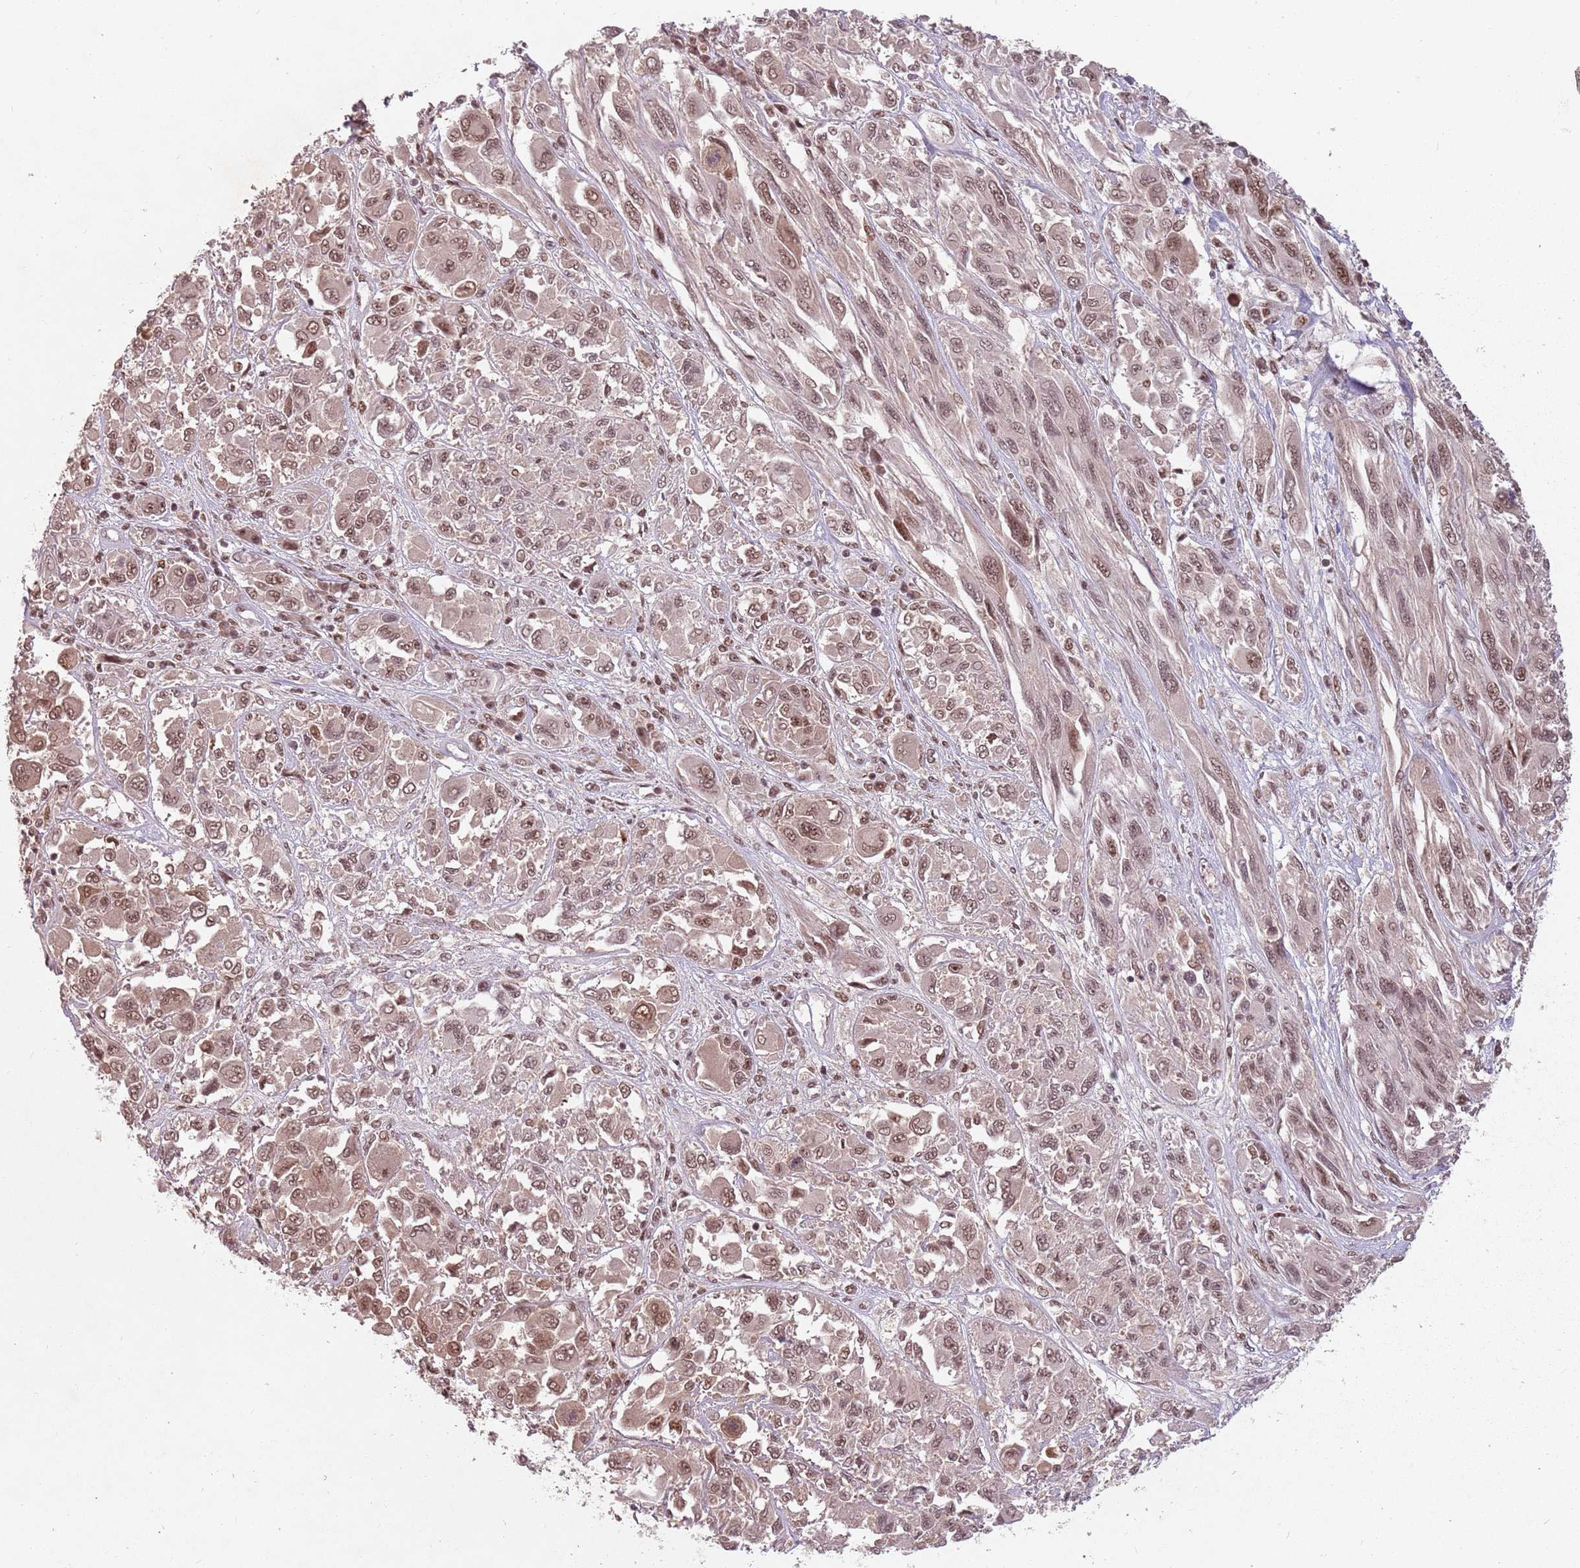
{"staining": {"intensity": "moderate", "quantity": ">75%", "location": "nuclear"}, "tissue": "melanoma", "cell_type": "Tumor cells", "image_type": "cancer", "snomed": [{"axis": "morphology", "description": "Malignant melanoma, NOS"}, {"axis": "topography", "description": "Skin"}], "caption": "There is medium levels of moderate nuclear expression in tumor cells of melanoma, as demonstrated by immunohistochemical staining (brown color).", "gene": "NCBP1", "patient": {"sex": "female", "age": 91}}